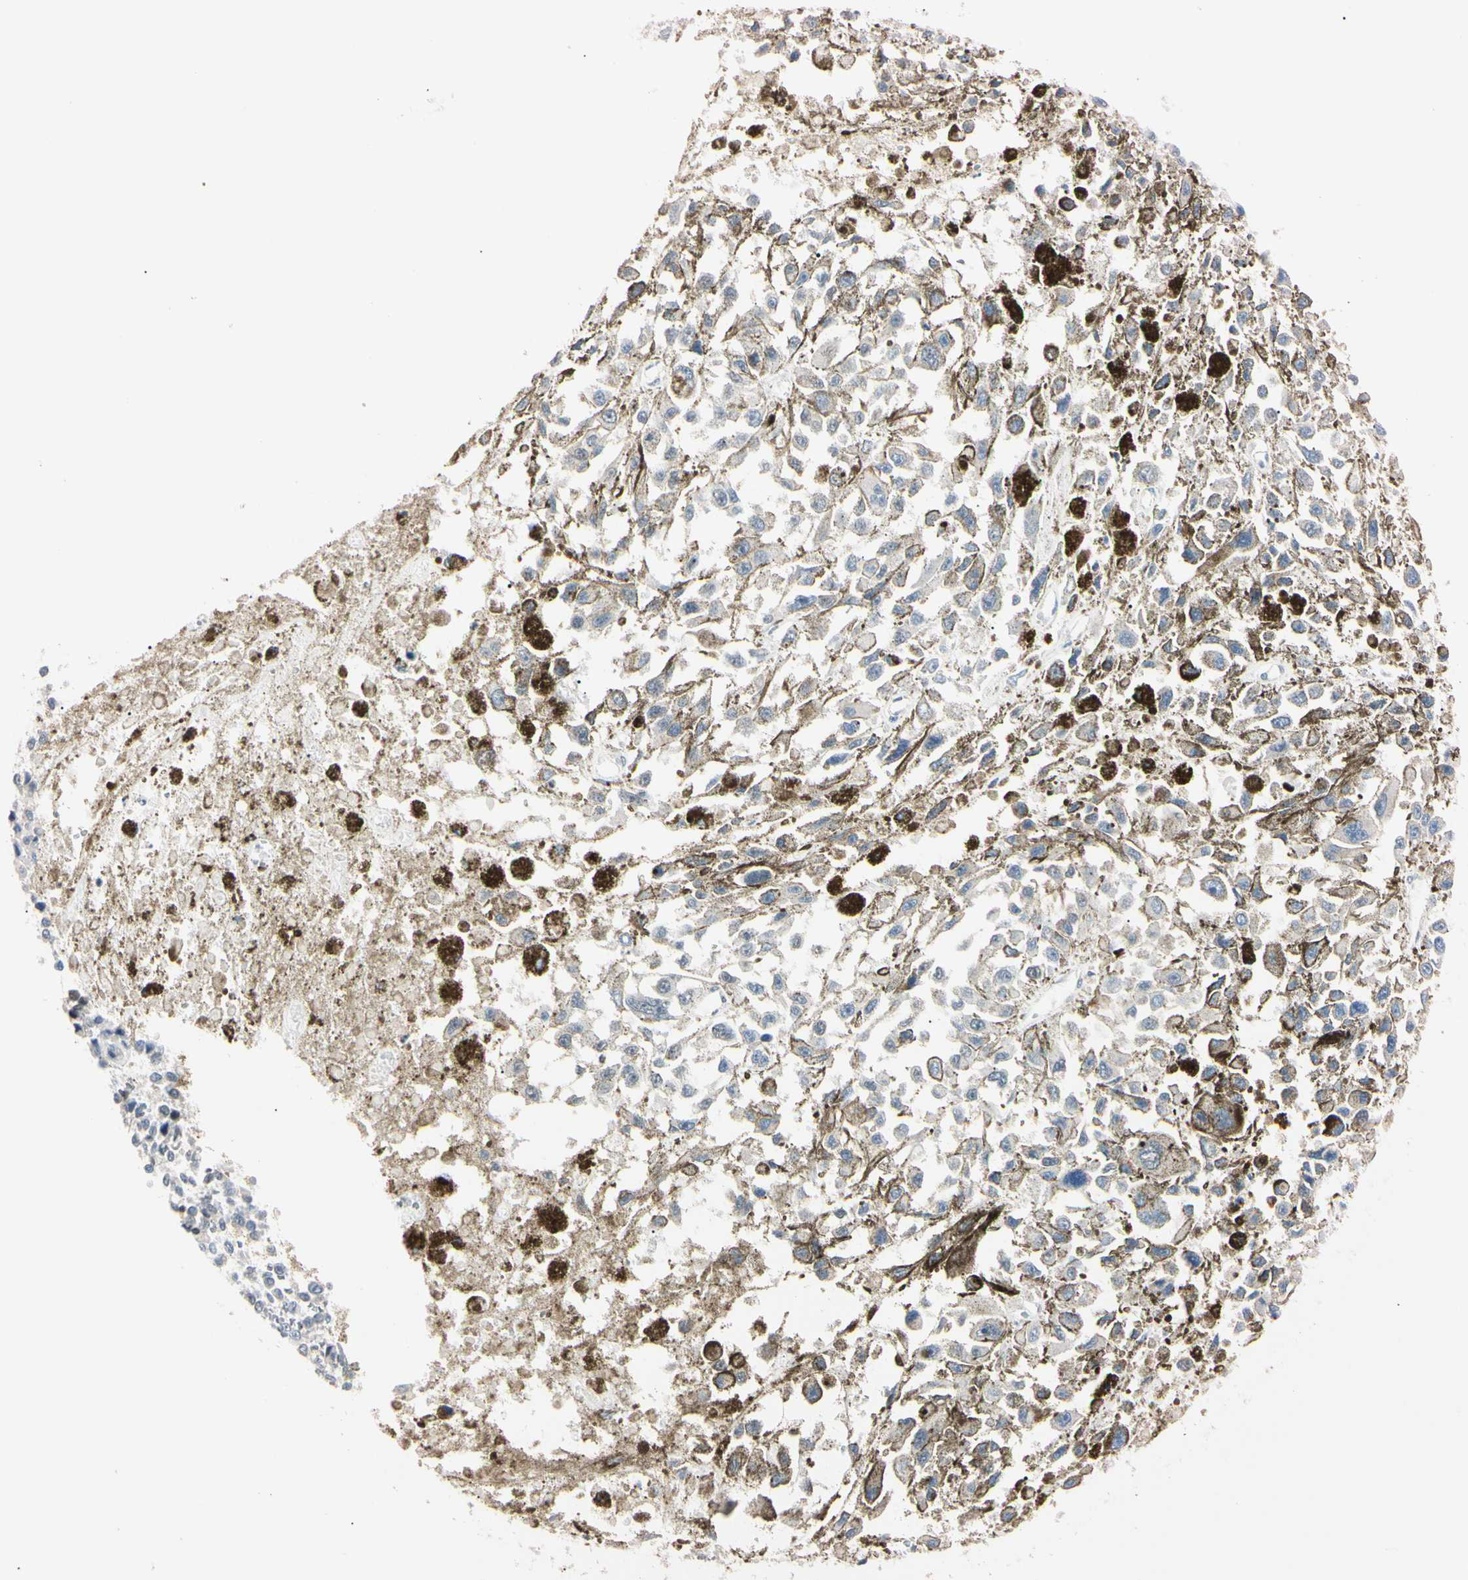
{"staining": {"intensity": "negative", "quantity": "none", "location": "none"}, "tissue": "melanoma", "cell_type": "Tumor cells", "image_type": "cancer", "snomed": [{"axis": "morphology", "description": "Malignant melanoma, Metastatic site"}, {"axis": "topography", "description": "Lymph node"}], "caption": "Immunohistochemistry (IHC) of human malignant melanoma (metastatic site) shows no staining in tumor cells.", "gene": "C1orf174", "patient": {"sex": "male", "age": 59}}